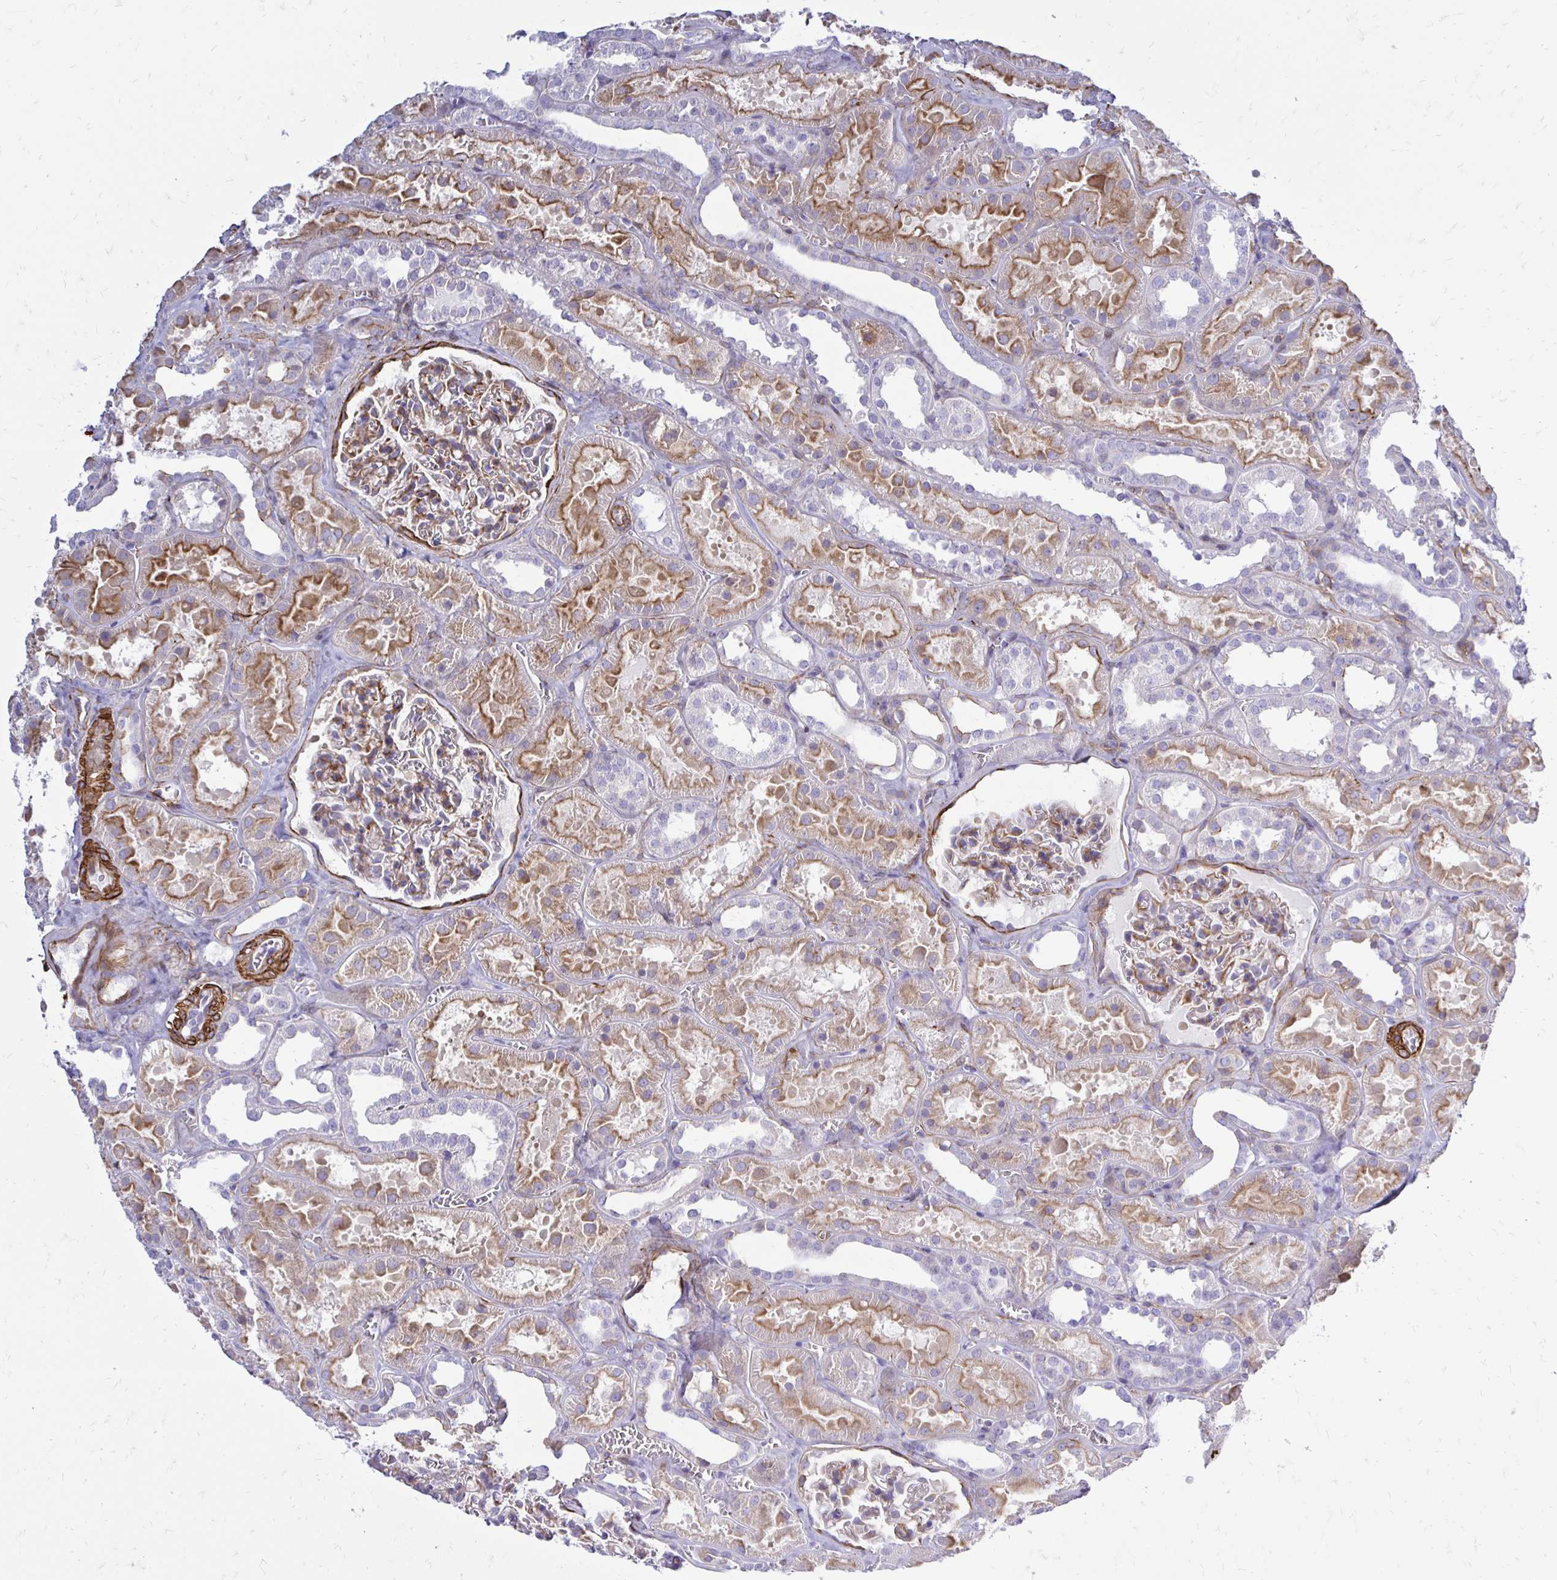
{"staining": {"intensity": "moderate", "quantity": "25%-75%", "location": "cytoplasmic/membranous"}, "tissue": "kidney", "cell_type": "Cells in glomeruli", "image_type": "normal", "snomed": [{"axis": "morphology", "description": "Normal tissue, NOS"}, {"axis": "topography", "description": "Kidney"}], "caption": "Moderate cytoplasmic/membranous protein expression is present in about 25%-75% of cells in glomeruli in kidney.", "gene": "CTPS1", "patient": {"sex": "female", "age": 41}}